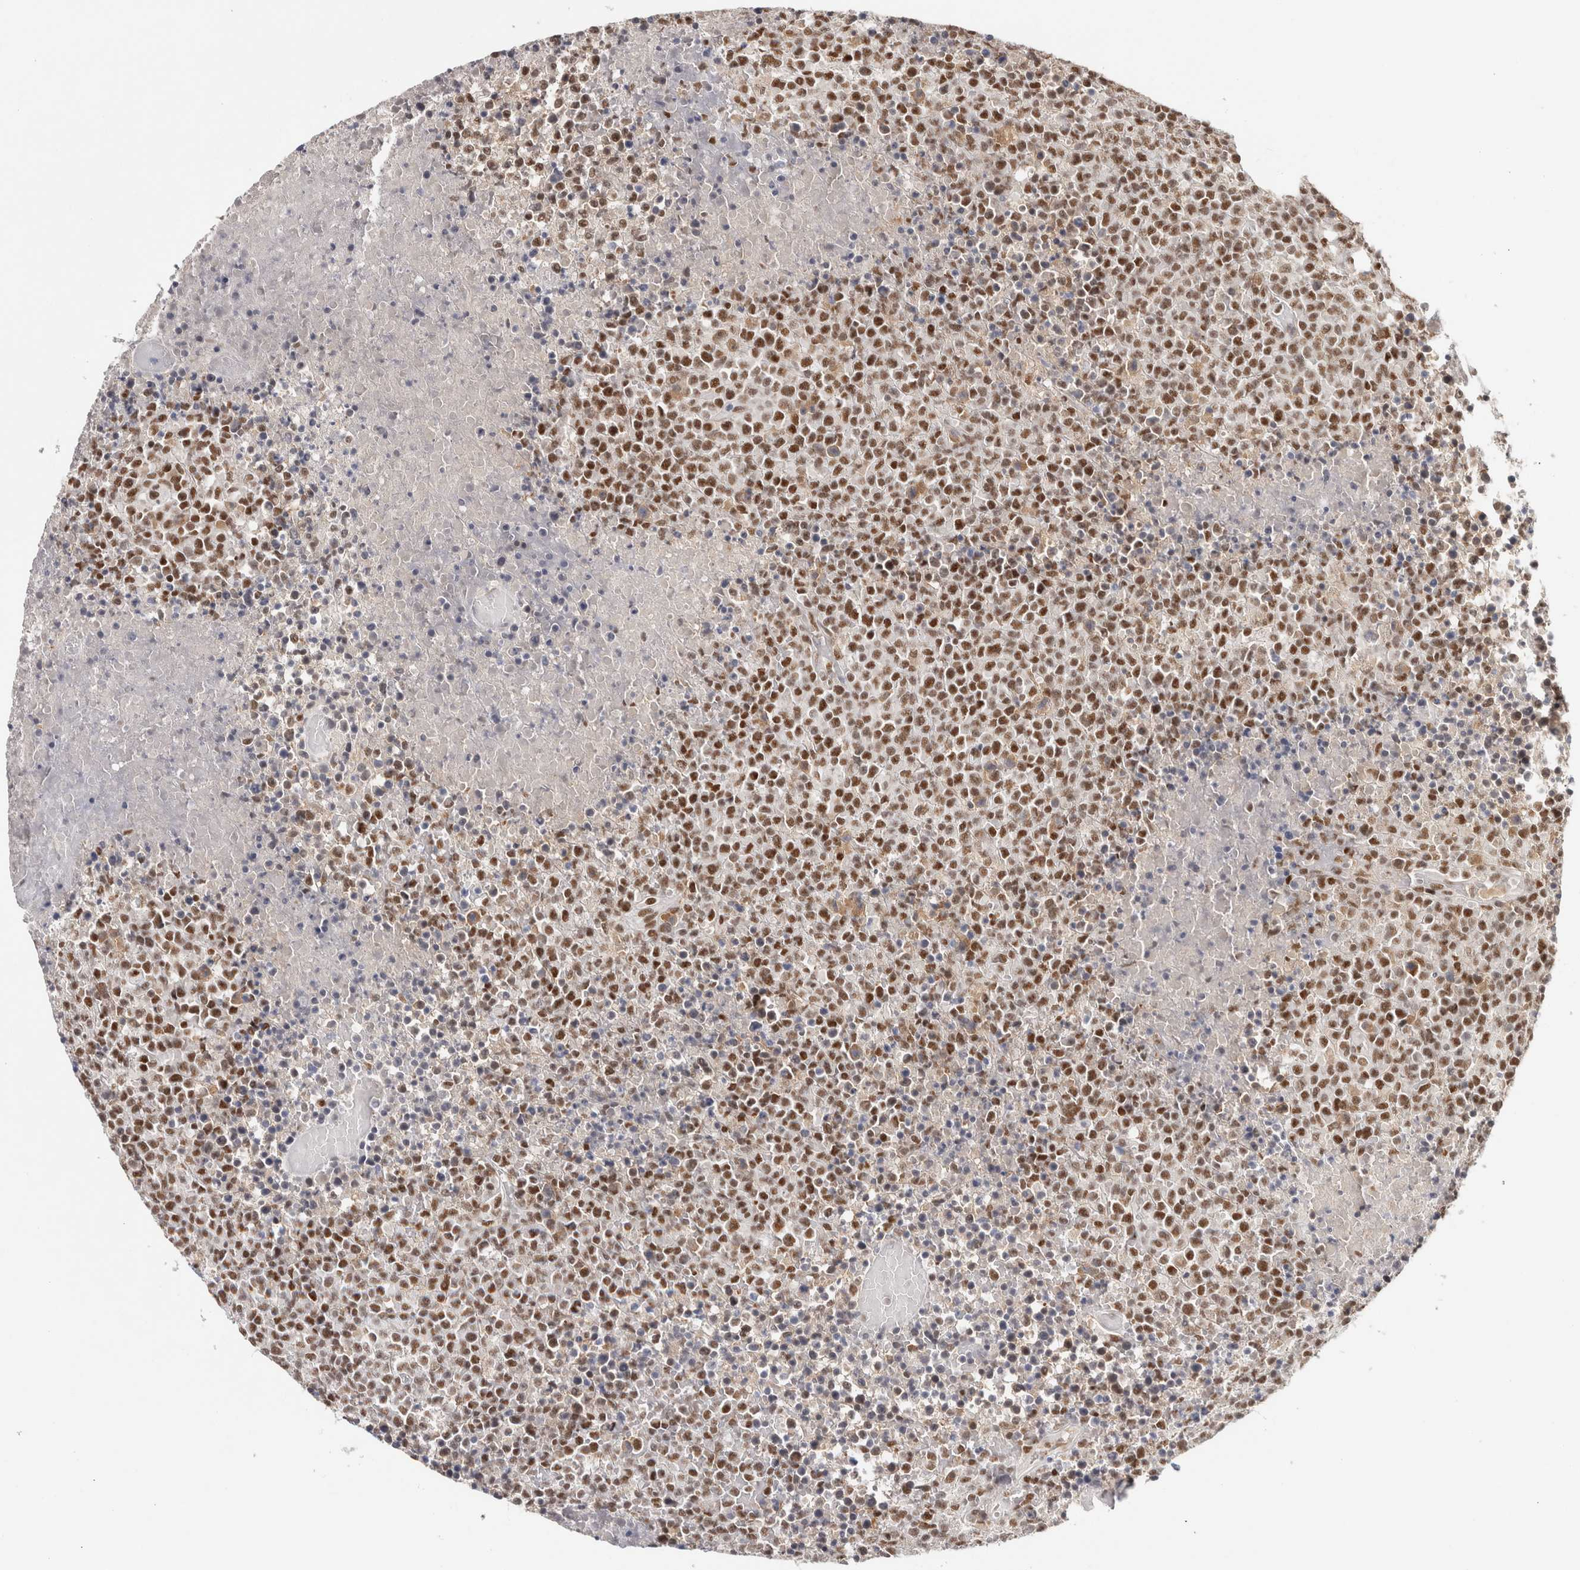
{"staining": {"intensity": "strong", "quantity": "25%-75%", "location": "nuclear"}, "tissue": "lymphoma", "cell_type": "Tumor cells", "image_type": "cancer", "snomed": [{"axis": "morphology", "description": "Malignant lymphoma, non-Hodgkin's type, High grade"}, {"axis": "topography", "description": "Lymph node"}], "caption": "A micrograph showing strong nuclear staining in approximately 25%-75% of tumor cells in malignant lymphoma, non-Hodgkin's type (high-grade), as visualized by brown immunohistochemical staining.", "gene": "ZNF830", "patient": {"sex": "male", "age": 13}}